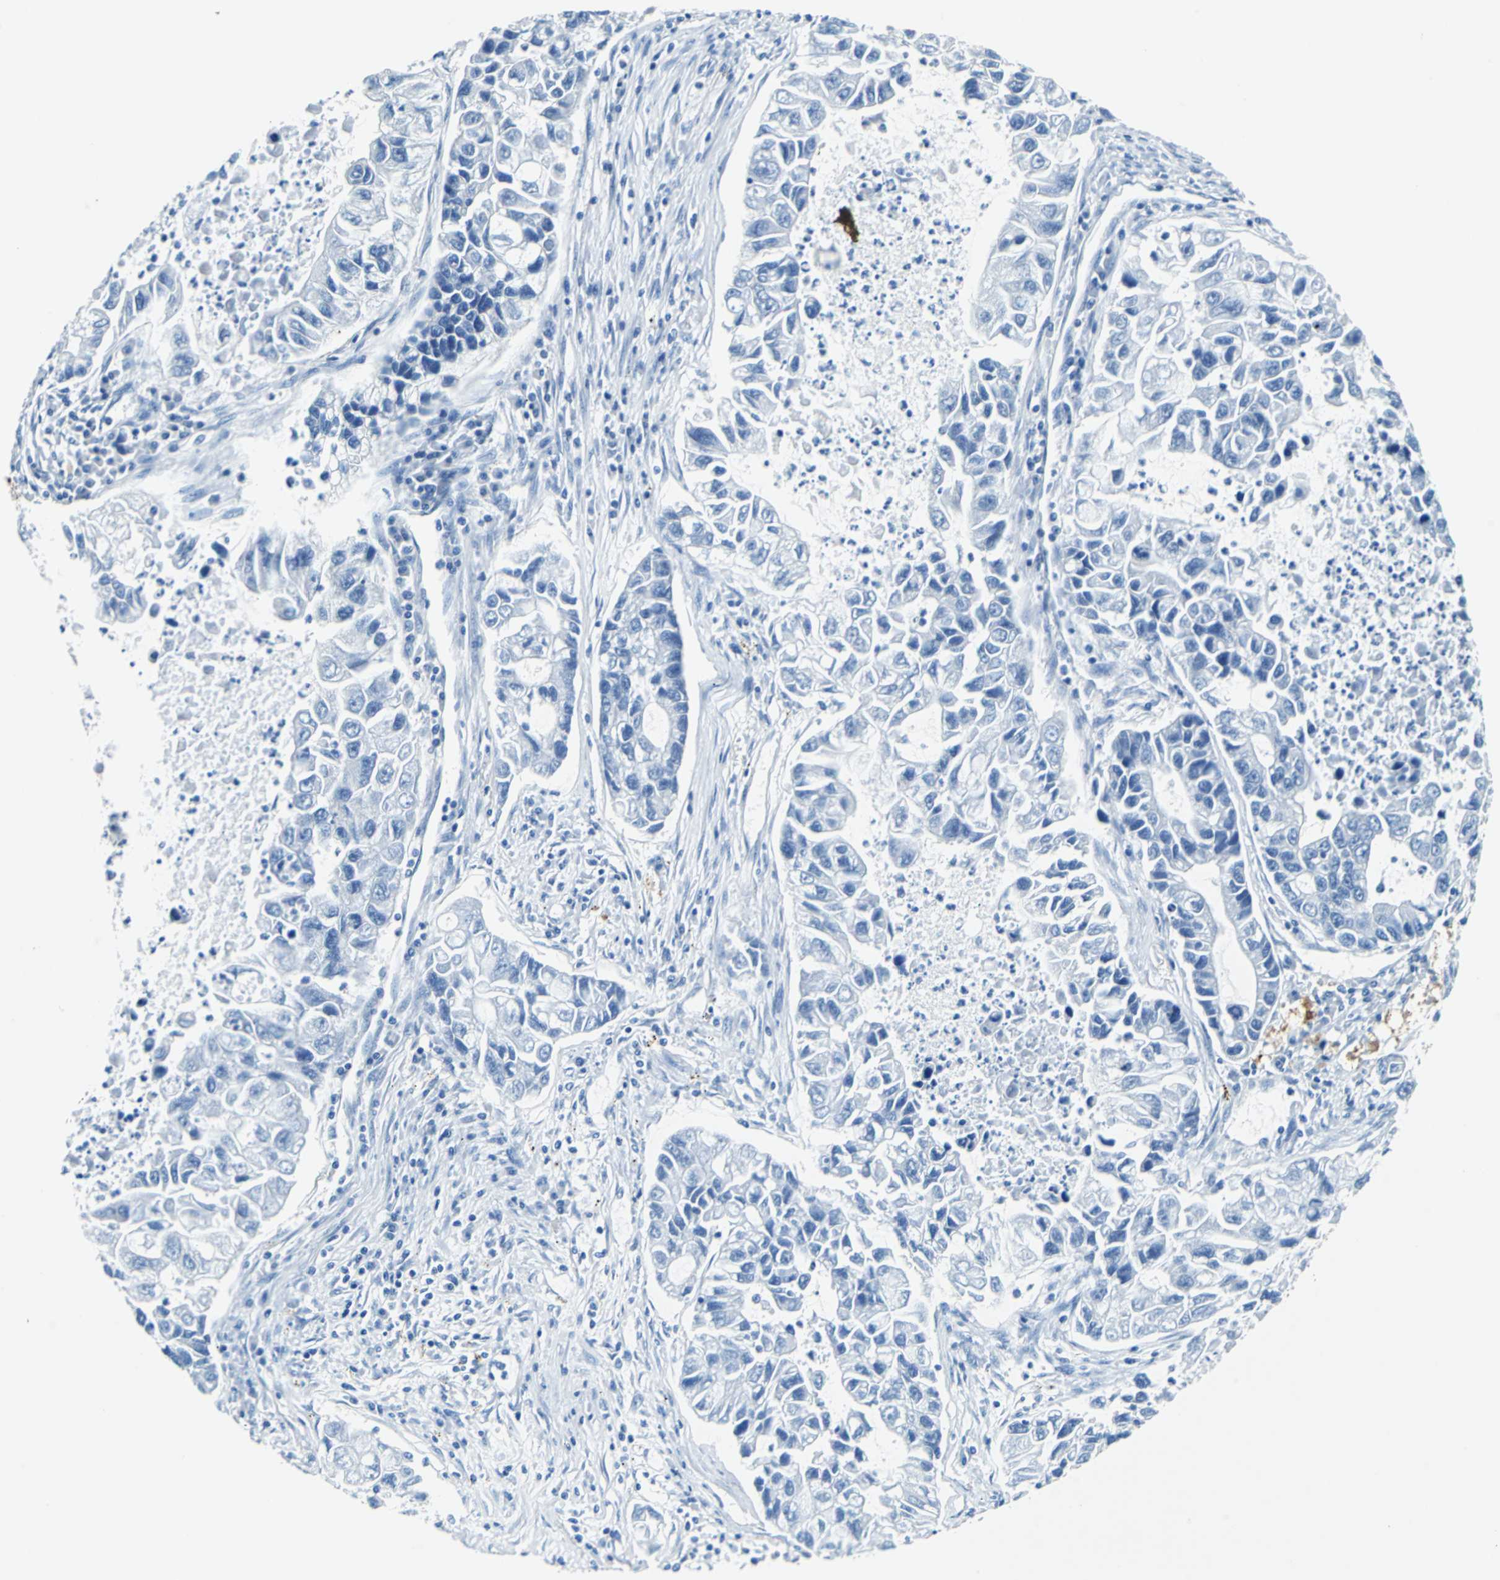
{"staining": {"intensity": "negative", "quantity": "none", "location": "none"}, "tissue": "lung cancer", "cell_type": "Tumor cells", "image_type": "cancer", "snomed": [{"axis": "morphology", "description": "Adenocarcinoma, NOS"}, {"axis": "topography", "description": "Lung"}], "caption": "High power microscopy image of an IHC histopathology image of adenocarcinoma (lung), revealing no significant expression in tumor cells.", "gene": "TEX264", "patient": {"sex": "female", "age": 51}}